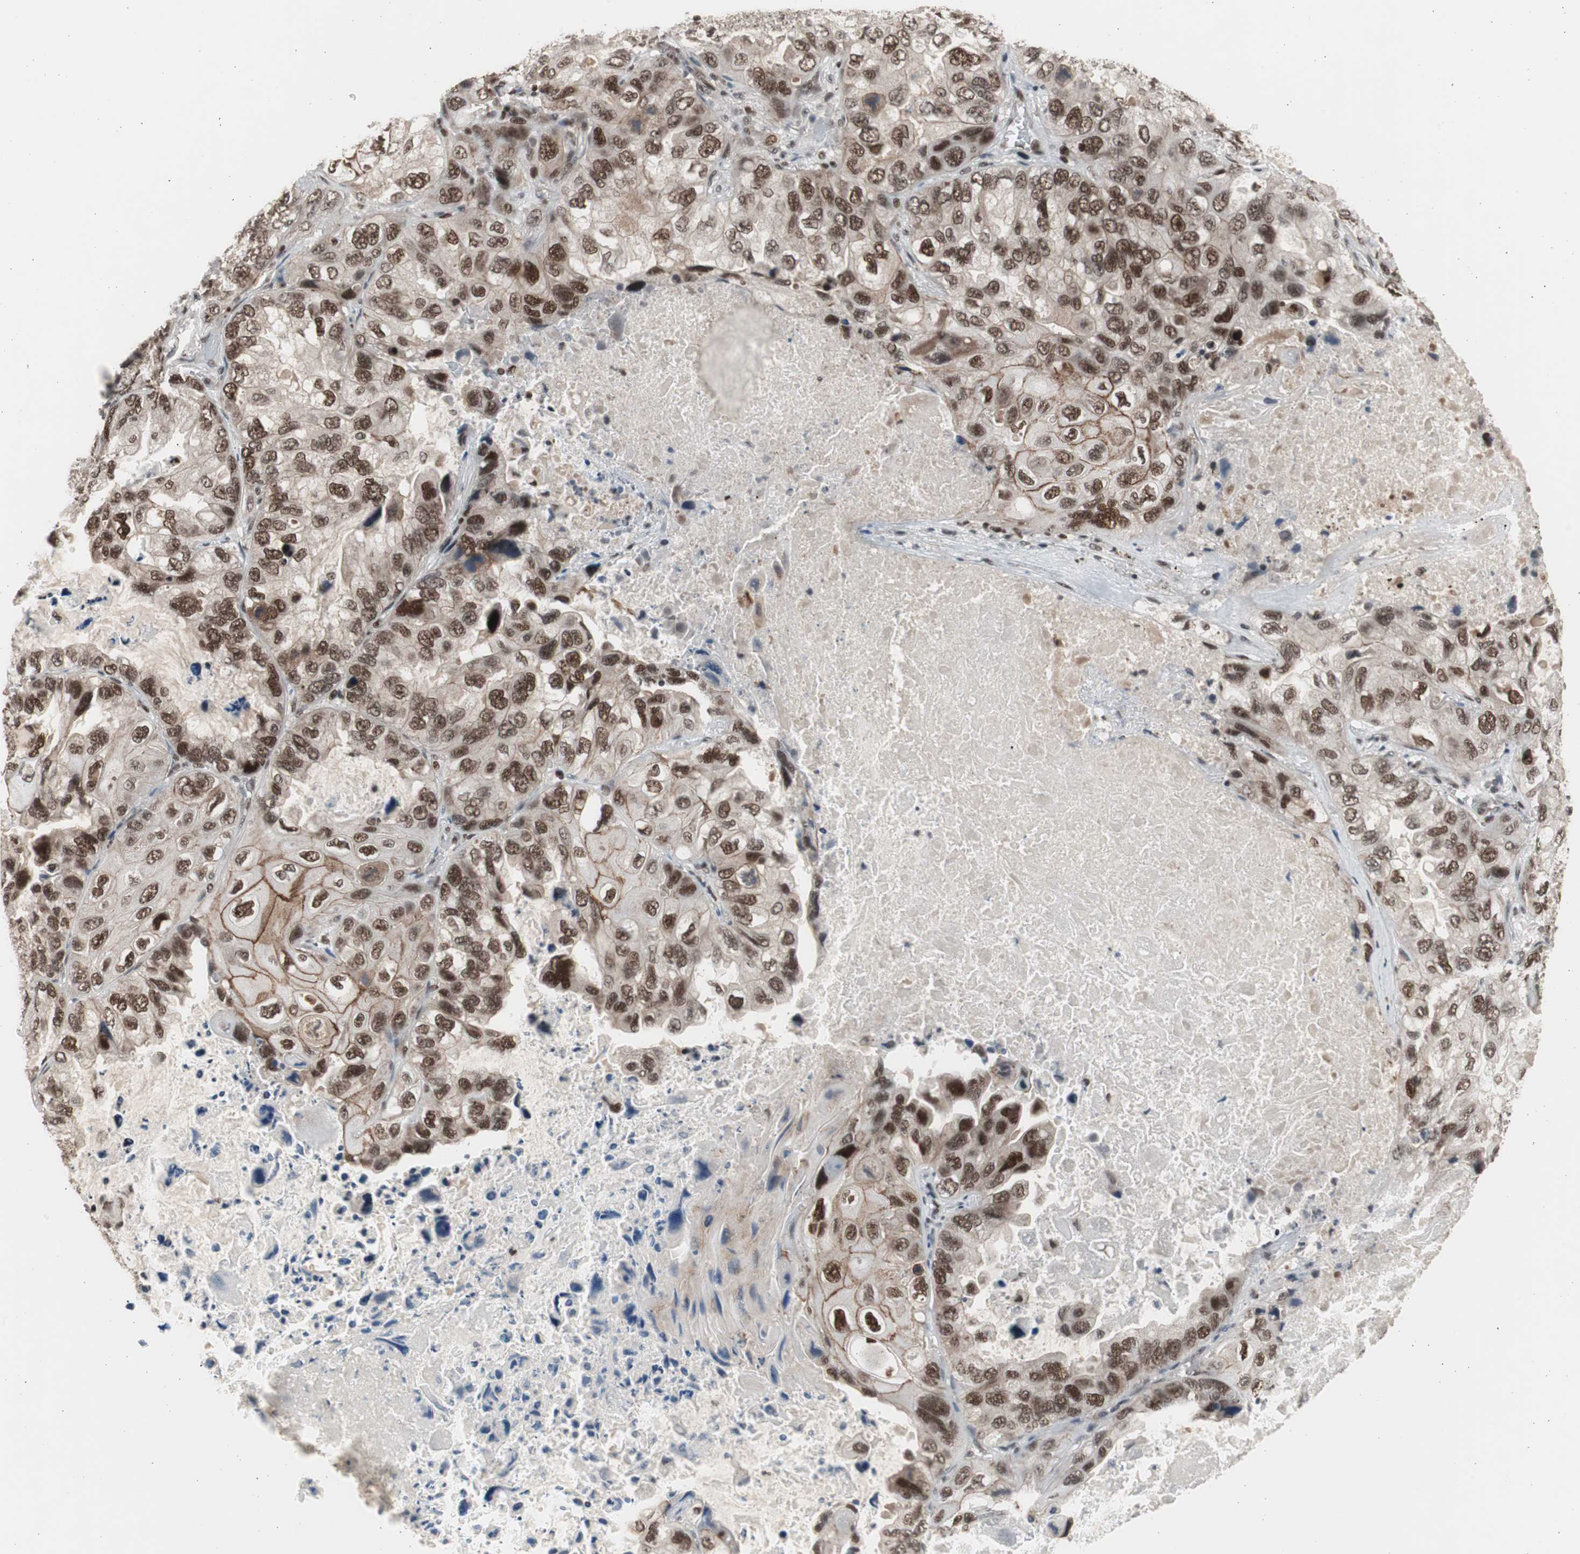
{"staining": {"intensity": "strong", "quantity": ">75%", "location": "nuclear"}, "tissue": "lung cancer", "cell_type": "Tumor cells", "image_type": "cancer", "snomed": [{"axis": "morphology", "description": "Squamous cell carcinoma, NOS"}, {"axis": "topography", "description": "Lung"}], "caption": "Human lung squamous cell carcinoma stained with a brown dye displays strong nuclear positive positivity in approximately >75% of tumor cells.", "gene": "RPA1", "patient": {"sex": "female", "age": 73}}